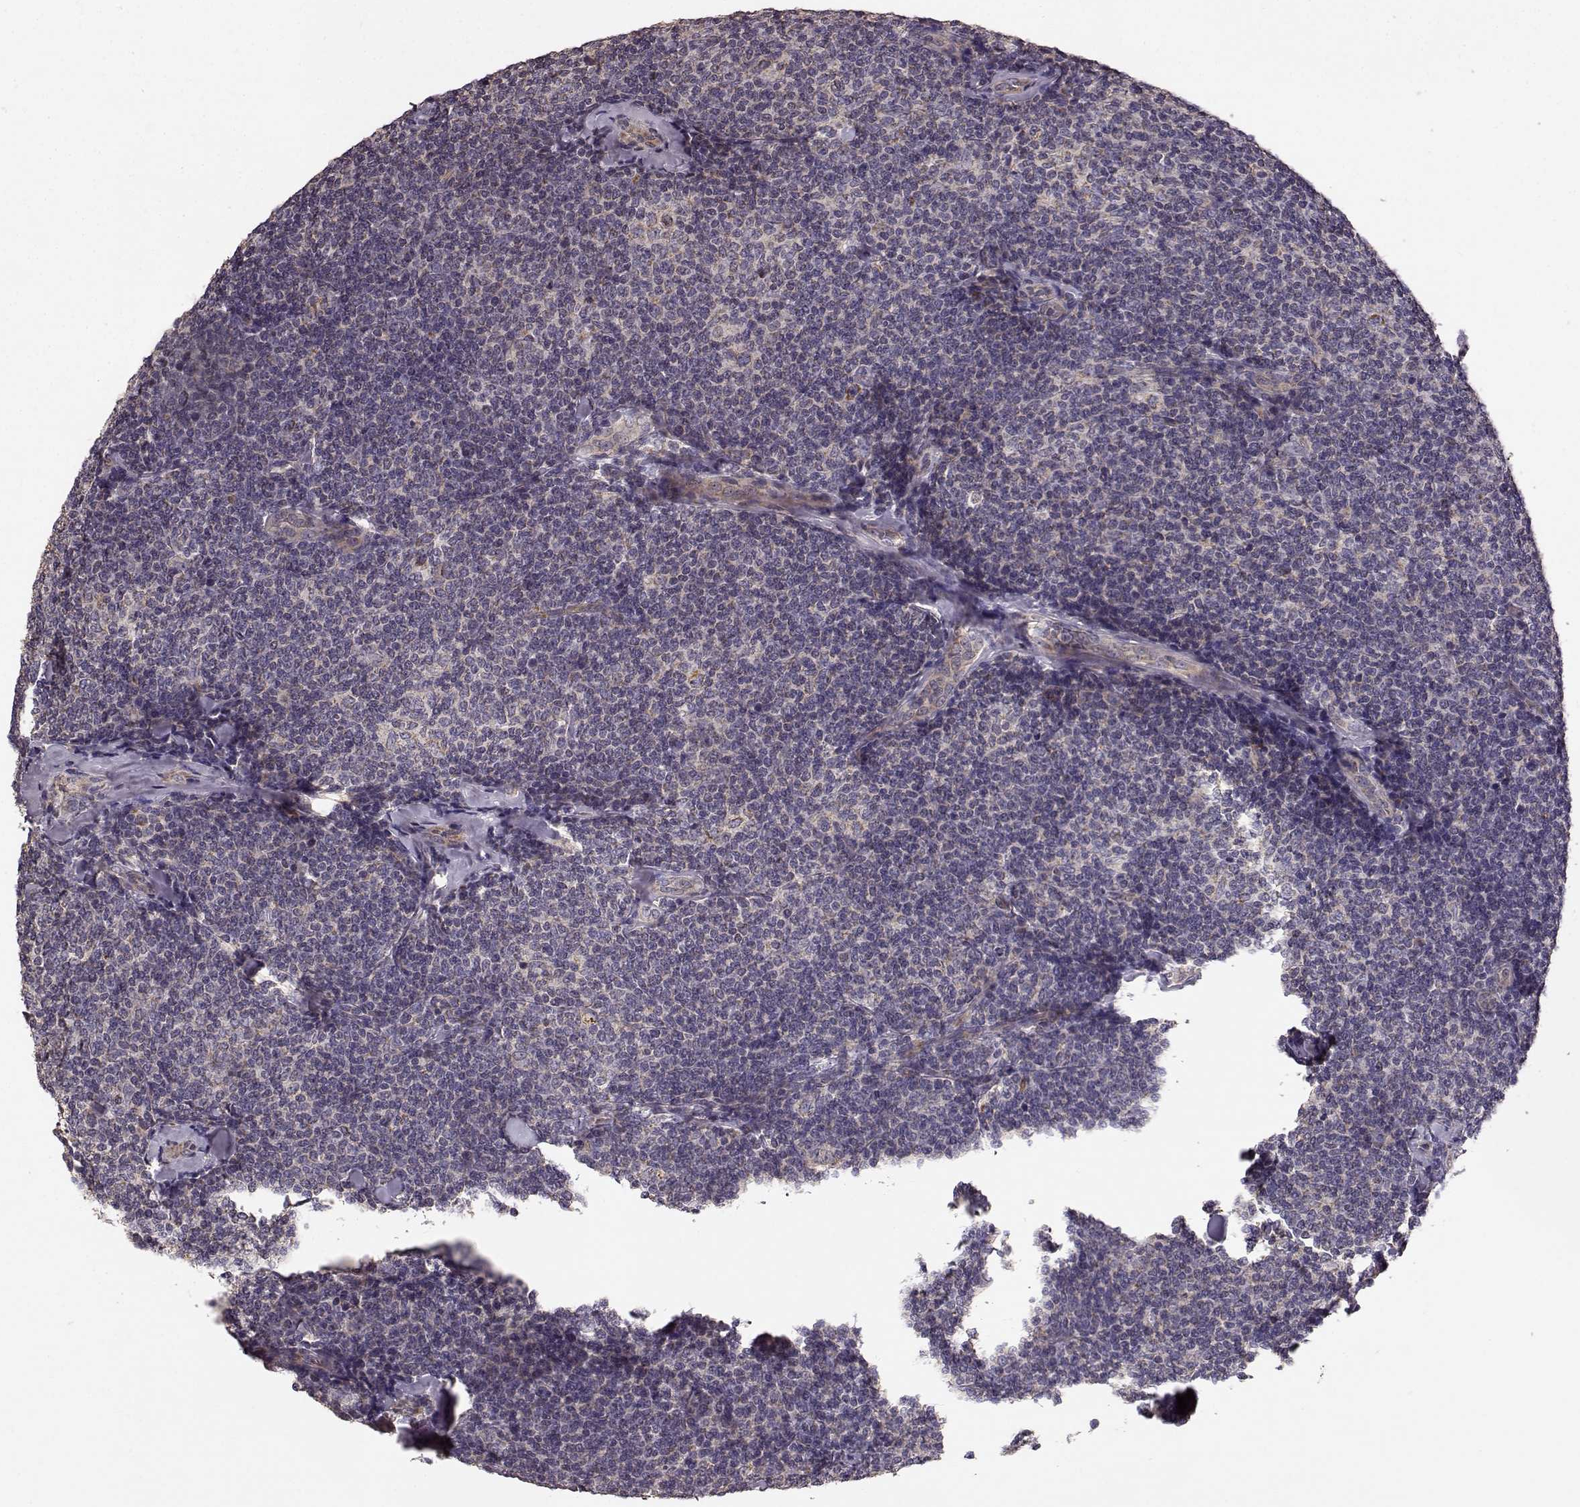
{"staining": {"intensity": "negative", "quantity": "none", "location": "none"}, "tissue": "lymphoma", "cell_type": "Tumor cells", "image_type": "cancer", "snomed": [{"axis": "morphology", "description": "Malignant lymphoma, non-Hodgkin's type, Low grade"}, {"axis": "topography", "description": "Lymph node"}], "caption": "There is no significant staining in tumor cells of lymphoma. (Brightfield microscopy of DAB IHC at high magnification).", "gene": "ERBB3", "patient": {"sex": "female", "age": 56}}